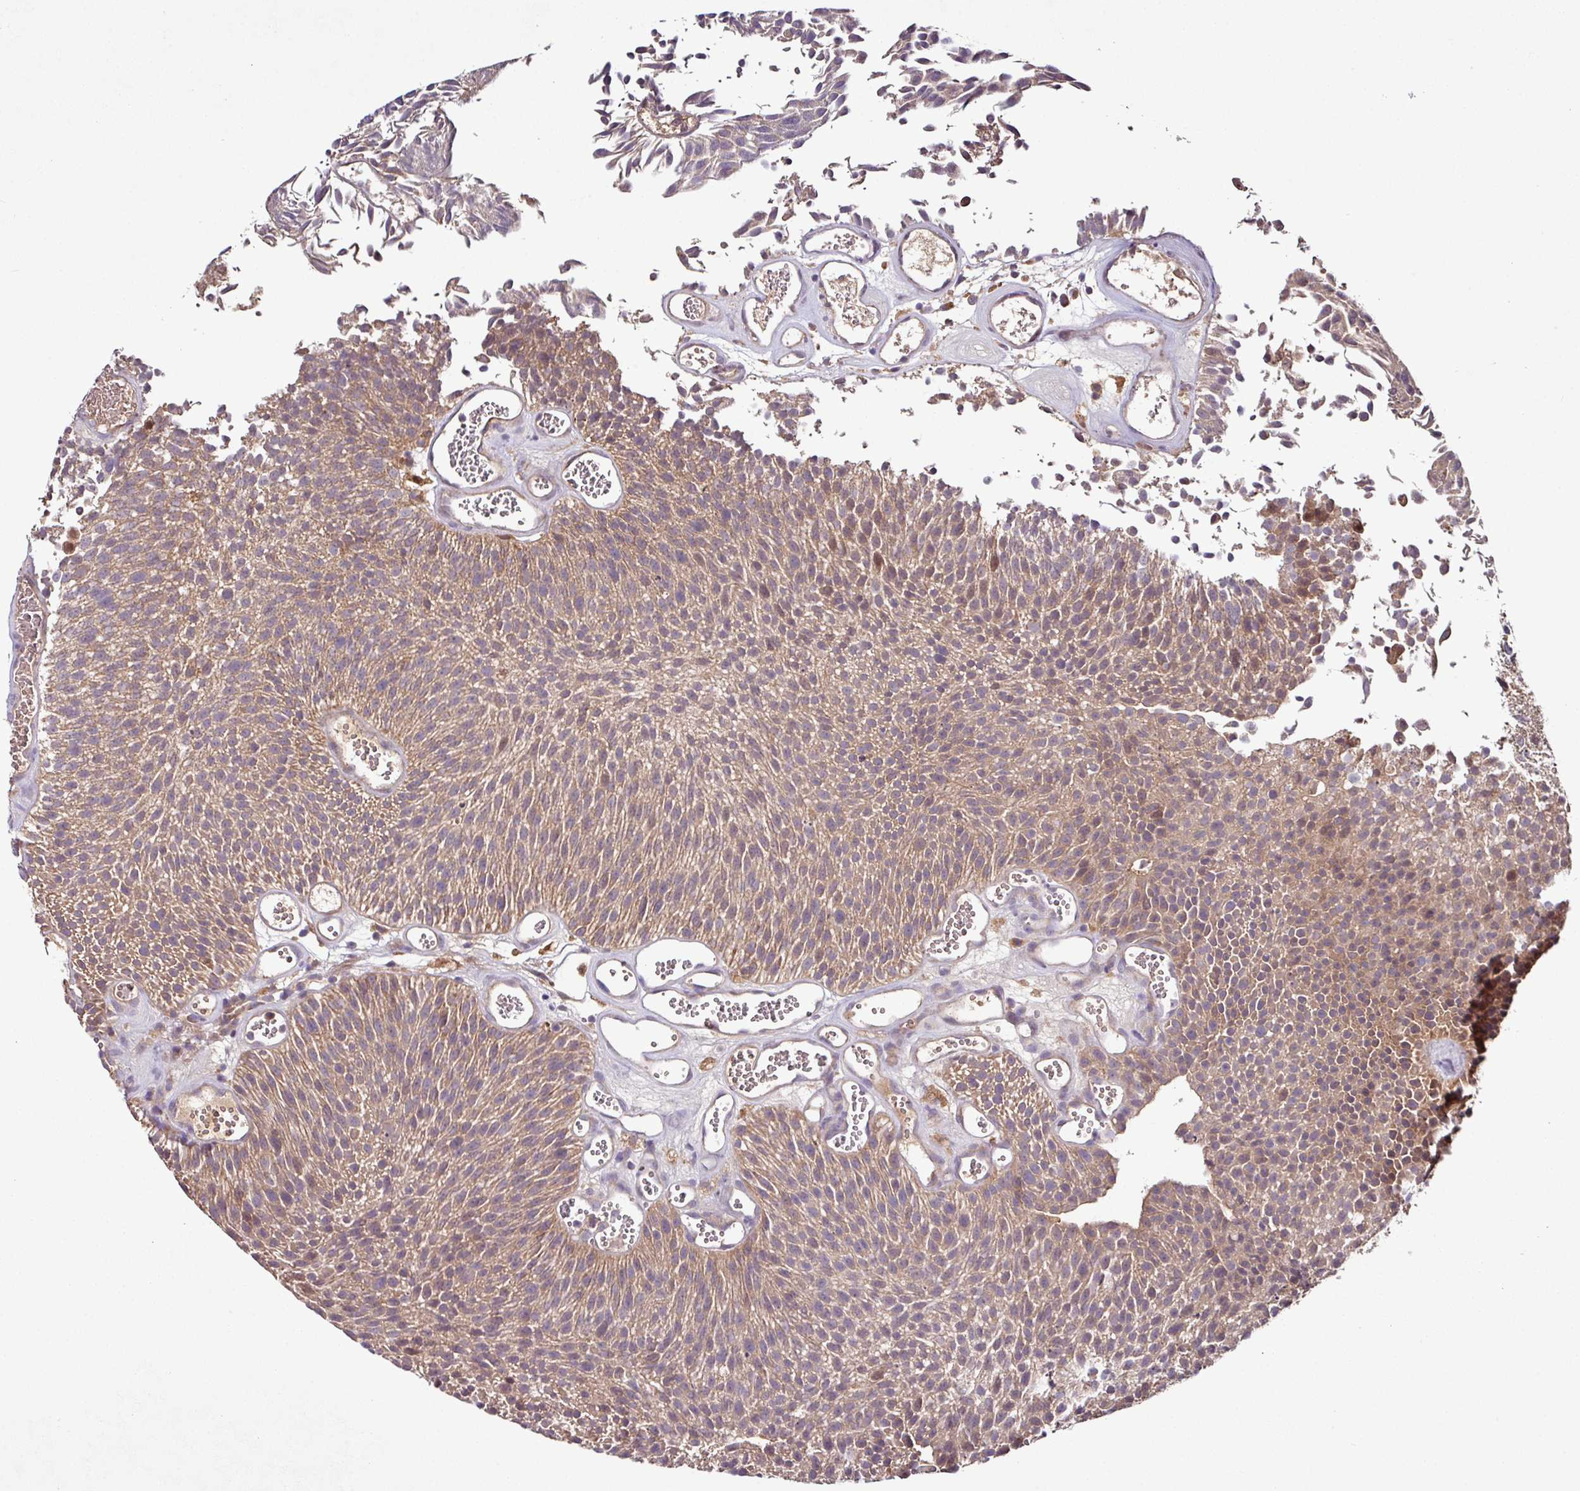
{"staining": {"intensity": "moderate", "quantity": ">75%", "location": "cytoplasmic/membranous"}, "tissue": "urothelial cancer", "cell_type": "Tumor cells", "image_type": "cancer", "snomed": [{"axis": "morphology", "description": "Urothelial carcinoma, Low grade"}, {"axis": "topography", "description": "Urinary bladder"}], "caption": "Immunohistochemistry photomicrograph of neoplastic tissue: urothelial cancer stained using immunohistochemistry (IHC) exhibits medium levels of moderate protein expression localized specifically in the cytoplasmic/membranous of tumor cells, appearing as a cytoplasmic/membranous brown color.", "gene": "GNPDA1", "patient": {"sex": "female", "age": 79}}